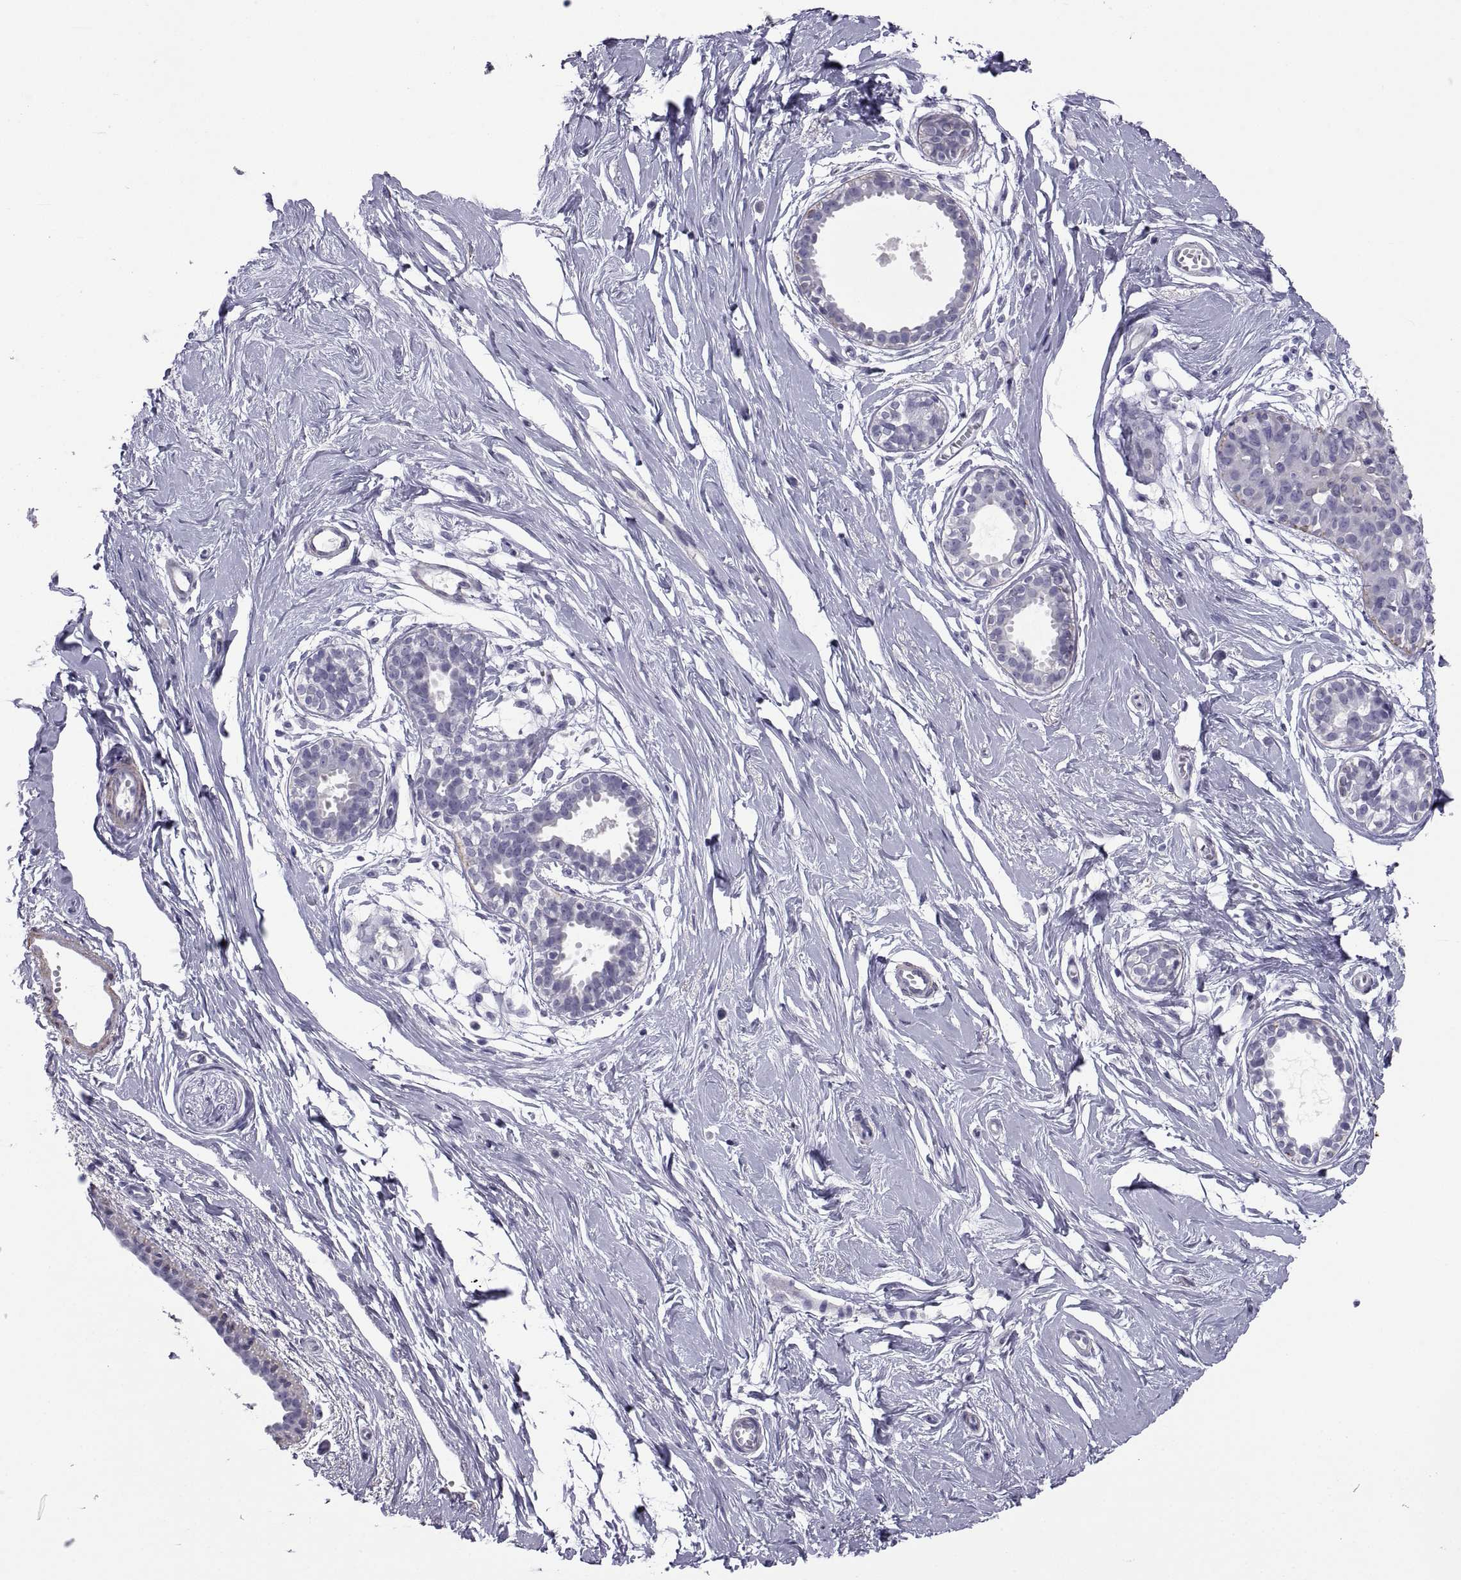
{"staining": {"intensity": "negative", "quantity": "none", "location": "none"}, "tissue": "breast", "cell_type": "Adipocytes", "image_type": "normal", "snomed": [{"axis": "morphology", "description": "Normal tissue, NOS"}, {"axis": "topography", "description": "Breast"}], "caption": "DAB immunohistochemical staining of normal human breast exhibits no significant positivity in adipocytes.", "gene": "MAGEB1", "patient": {"sex": "female", "age": 49}}